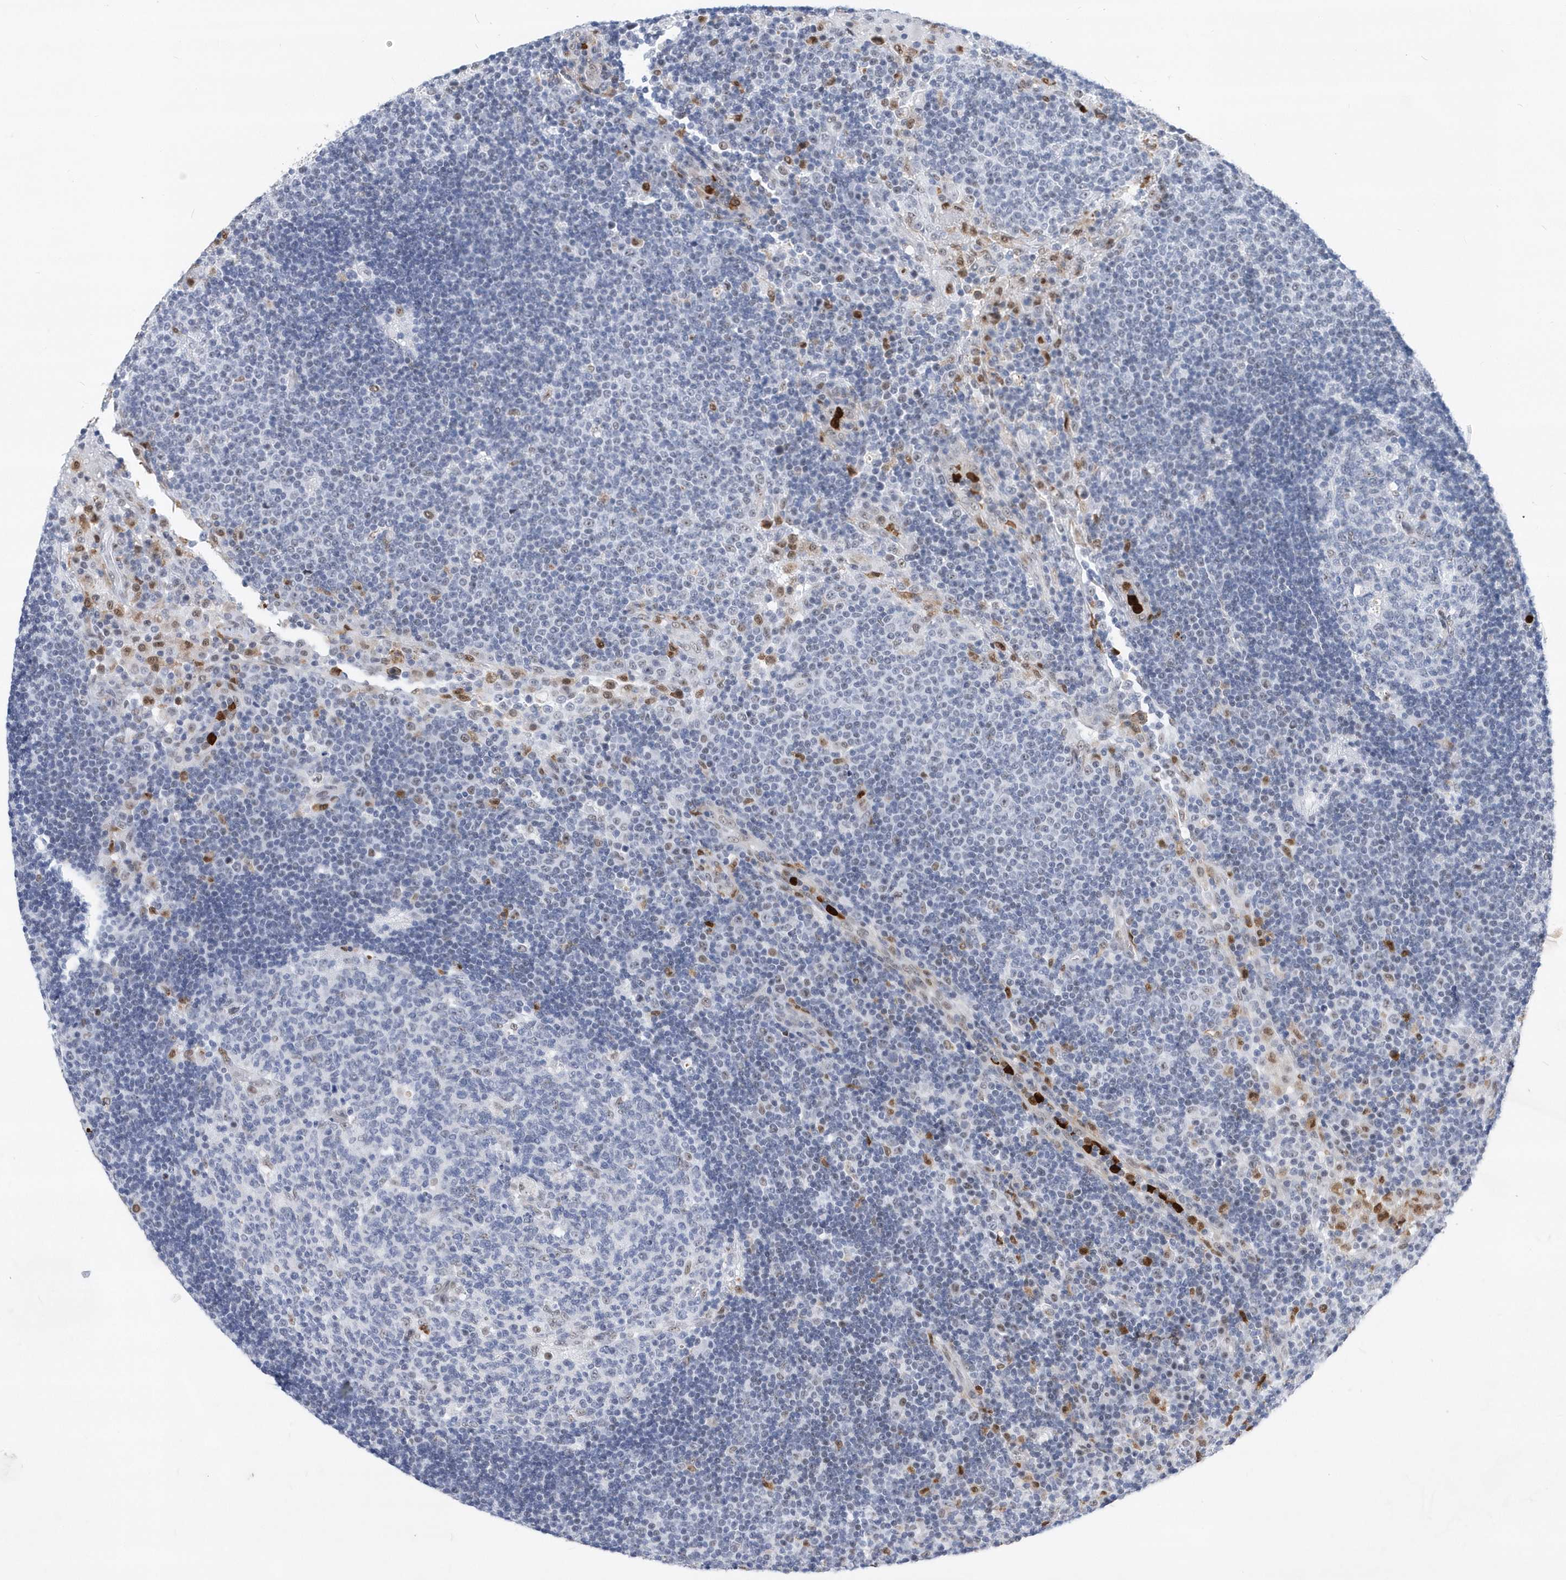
{"staining": {"intensity": "negative", "quantity": "none", "location": "none"}, "tissue": "lymph node", "cell_type": "Germinal center cells", "image_type": "normal", "snomed": [{"axis": "morphology", "description": "Normal tissue, NOS"}, {"axis": "topography", "description": "Lymph node"}], "caption": "Germinal center cells show no significant protein positivity in benign lymph node.", "gene": "RPP30", "patient": {"sex": "female", "age": 53}}